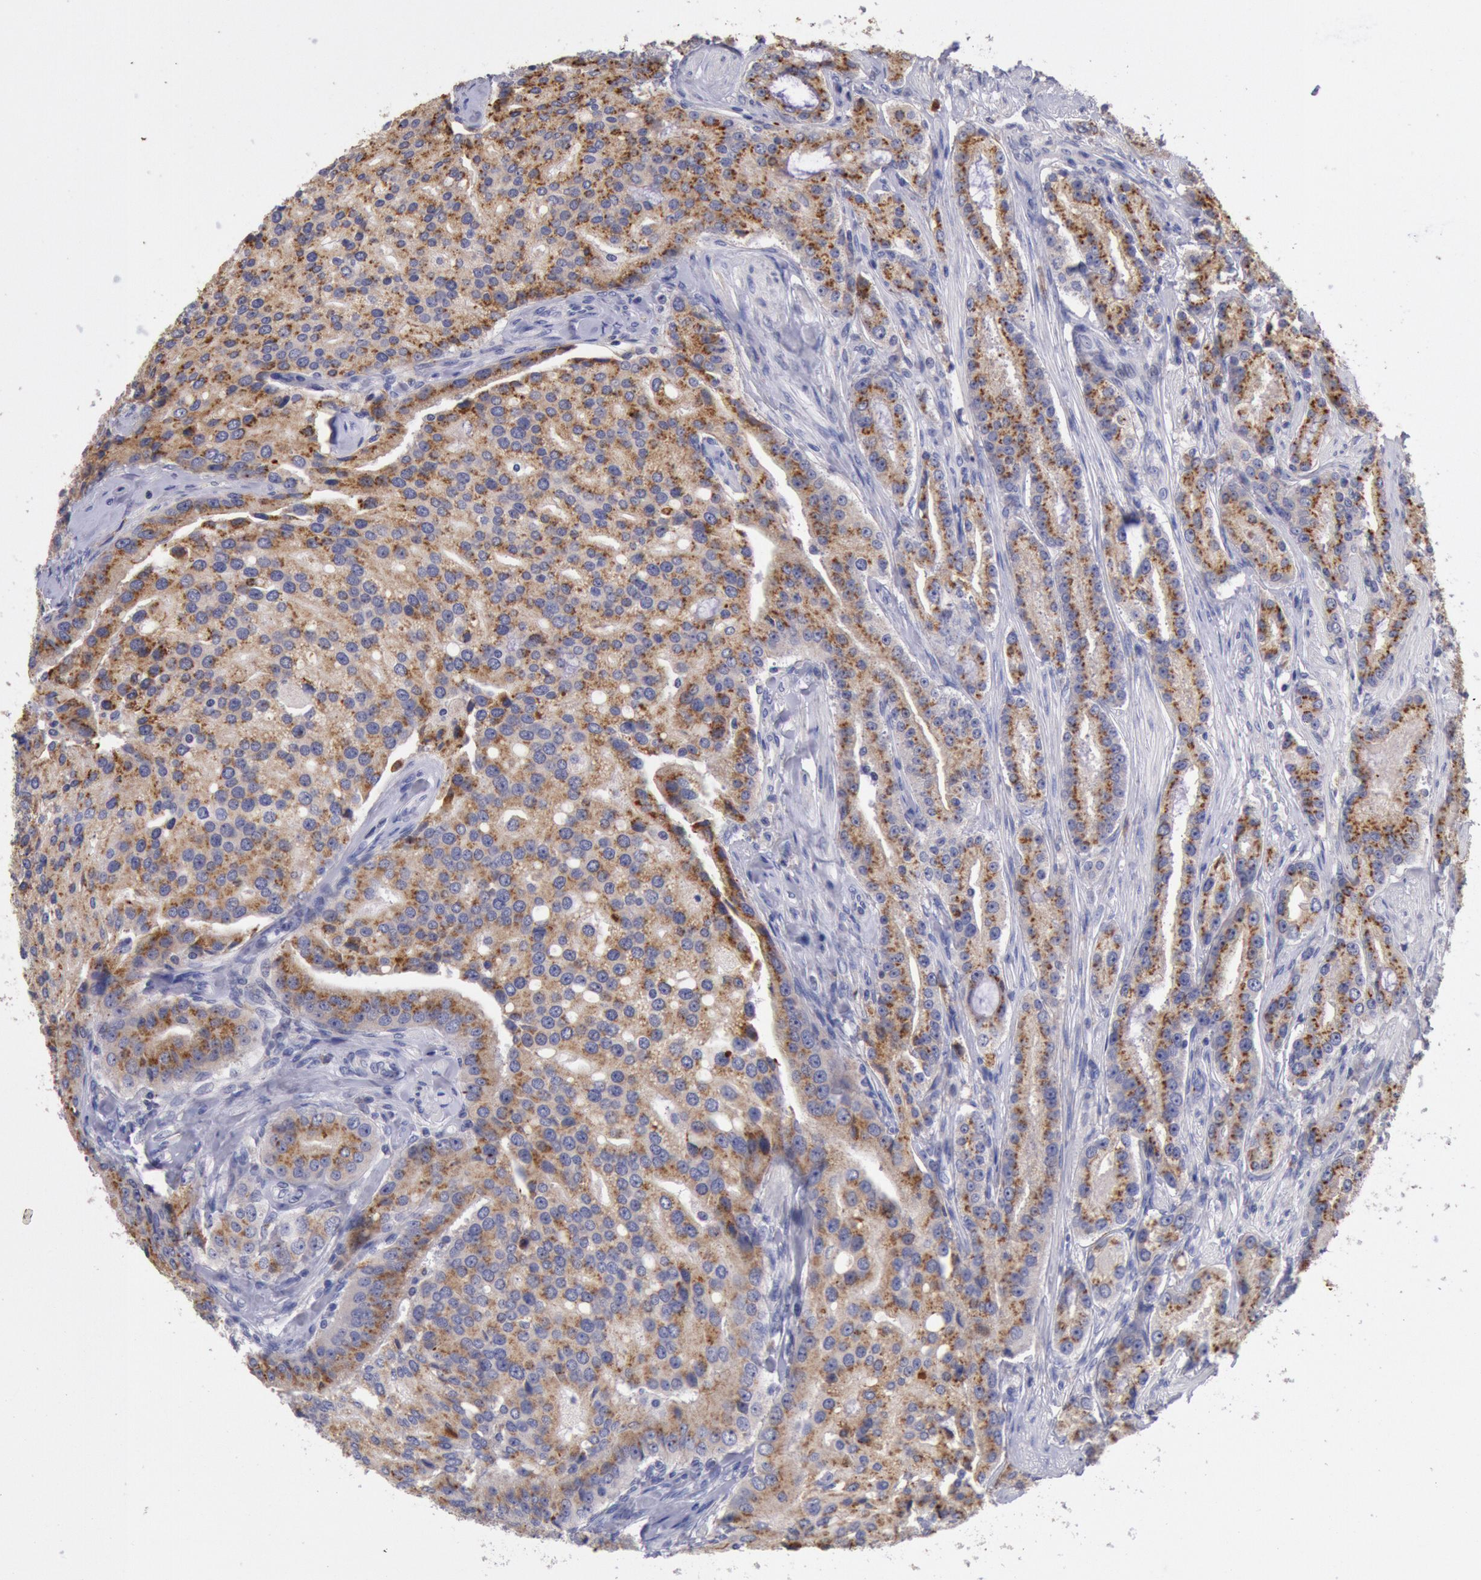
{"staining": {"intensity": "moderate", "quantity": ">75%", "location": "cytoplasmic/membranous"}, "tissue": "prostate cancer", "cell_type": "Tumor cells", "image_type": "cancer", "snomed": [{"axis": "morphology", "description": "Adenocarcinoma, Medium grade"}, {"axis": "topography", "description": "Prostate"}], "caption": "Medium-grade adenocarcinoma (prostate) tissue demonstrates moderate cytoplasmic/membranous expression in about >75% of tumor cells, visualized by immunohistochemistry.", "gene": "GAL3ST1", "patient": {"sex": "male", "age": 72}}